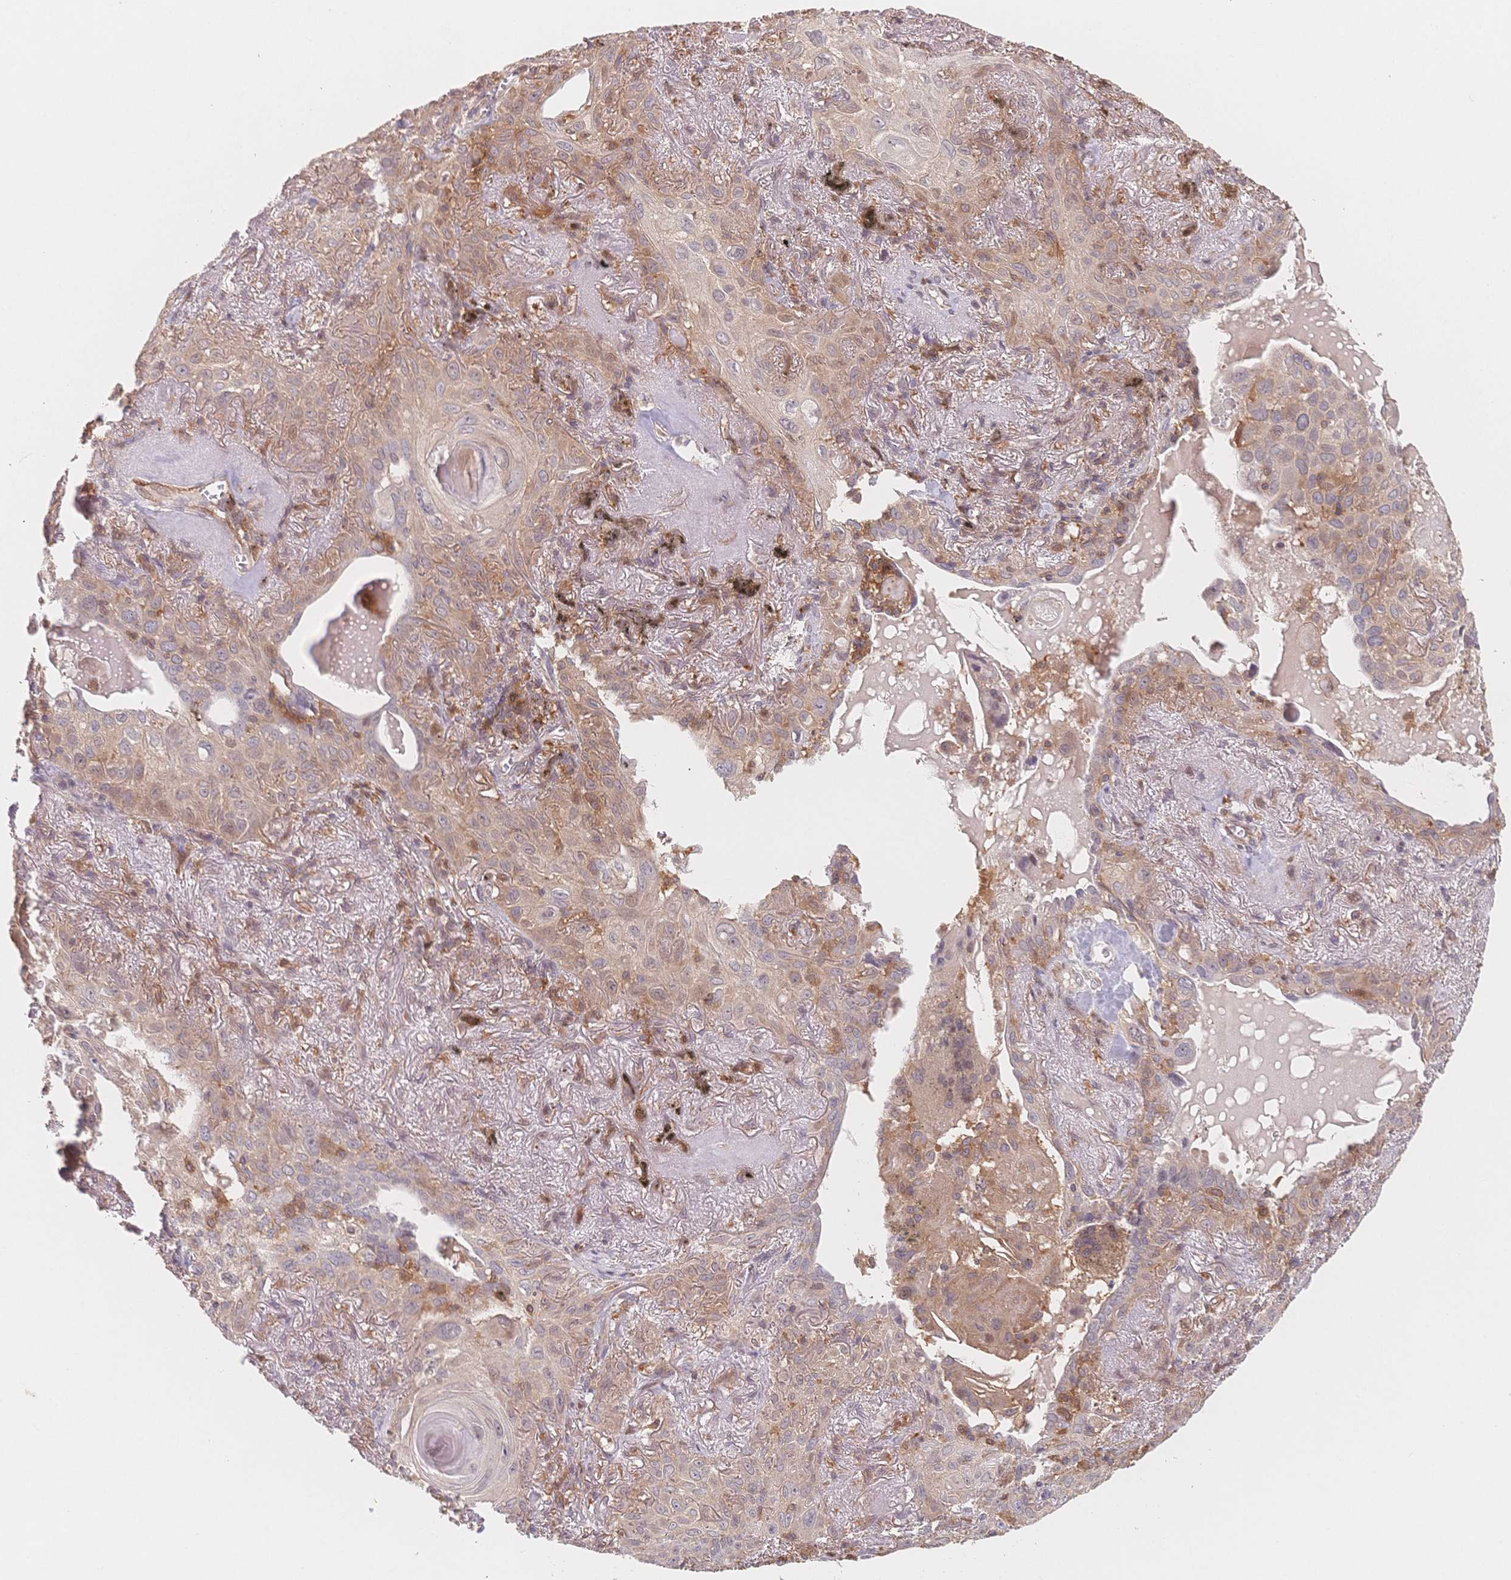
{"staining": {"intensity": "weak", "quantity": "25%-75%", "location": "cytoplasmic/membranous"}, "tissue": "lung cancer", "cell_type": "Tumor cells", "image_type": "cancer", "snomed": [{"axis": "morphology", "description": "Squamous cell carcinoma, NOS"}, {"axis": "topography", "description": "Lung"}], "caption": "An image of human lung cancer stained for a protein reveals weak cytoplasmic/membranous brown staining in tumor cells. (DAB IHC, brown staining for protein, blue staining for nuclei).", "gene": "C12orf75", "patient": {"sex": "male", "age": 79}}